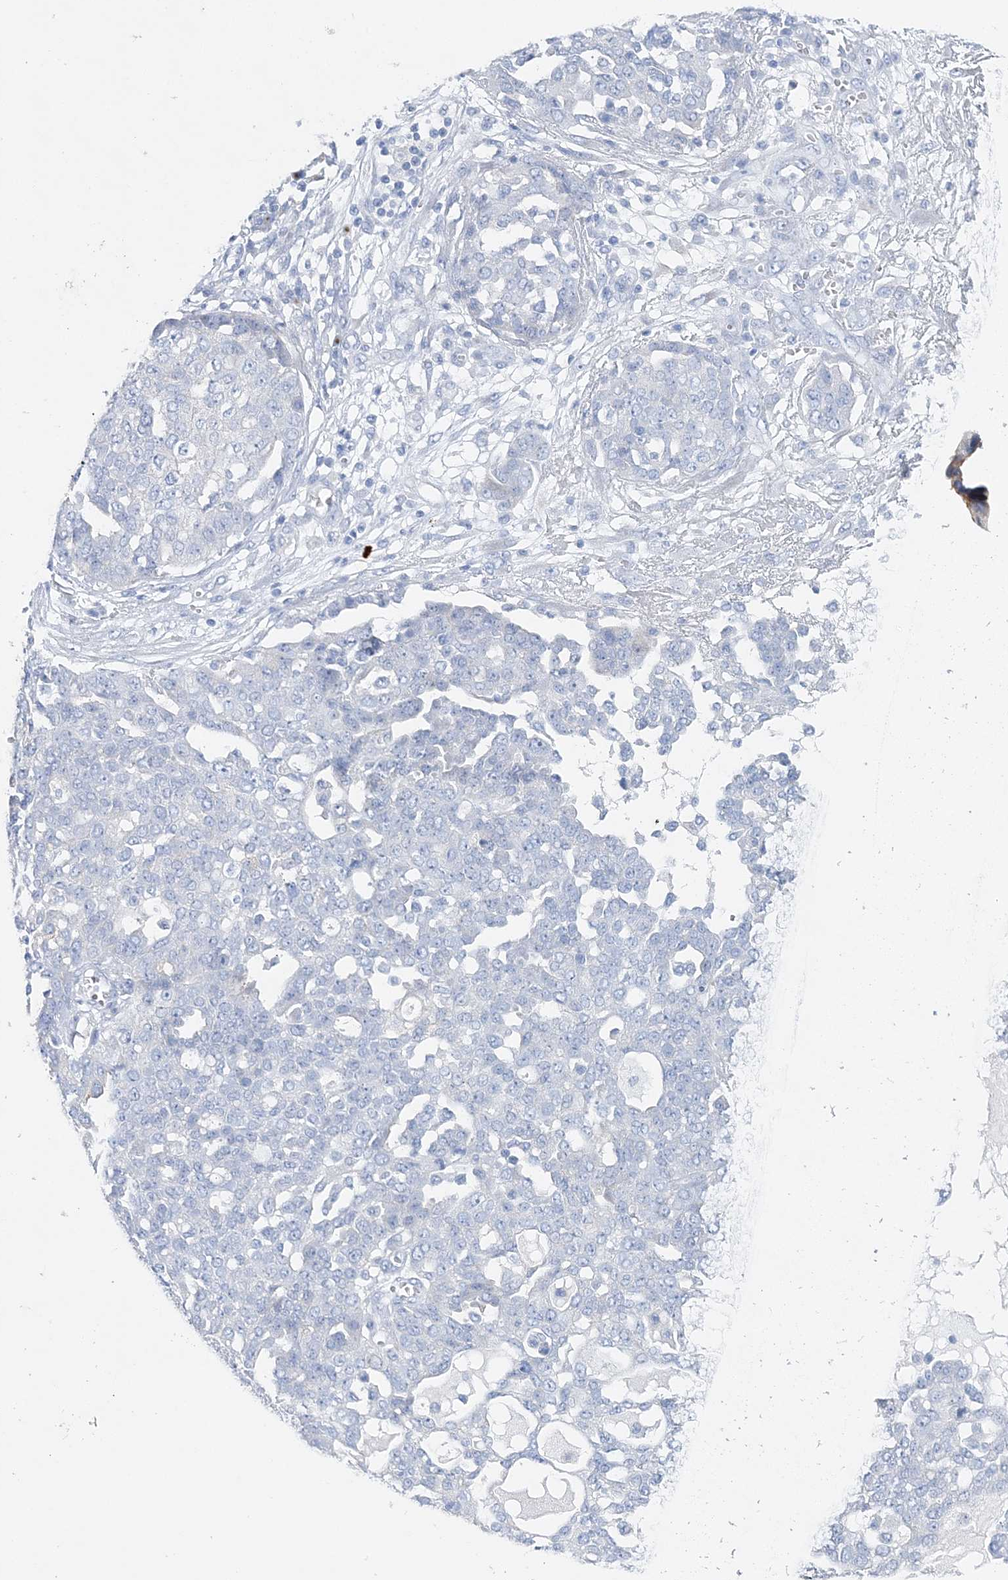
{"staining": {"intensity": "negative", "quantity": "none", "location": "none"}, "tissue": "ovarian cancer", "cell_type": "Tumor cells", "image_type": "cancer", "snomed": [{"axis": "morphology", "description": "Cystadenocarcinoma, serous, NOS"}, {"axis": "topography", "description": "Soft tissue"}, {"axis": "topography", "description": "Ovary"}], "caption": "Protein analysis of ovarian serous cystadenocarcinoma reveals no significant positivity in tumor cells.", "gene": "SLC5A6", "patient": {"sex": "female", "age": 57}}